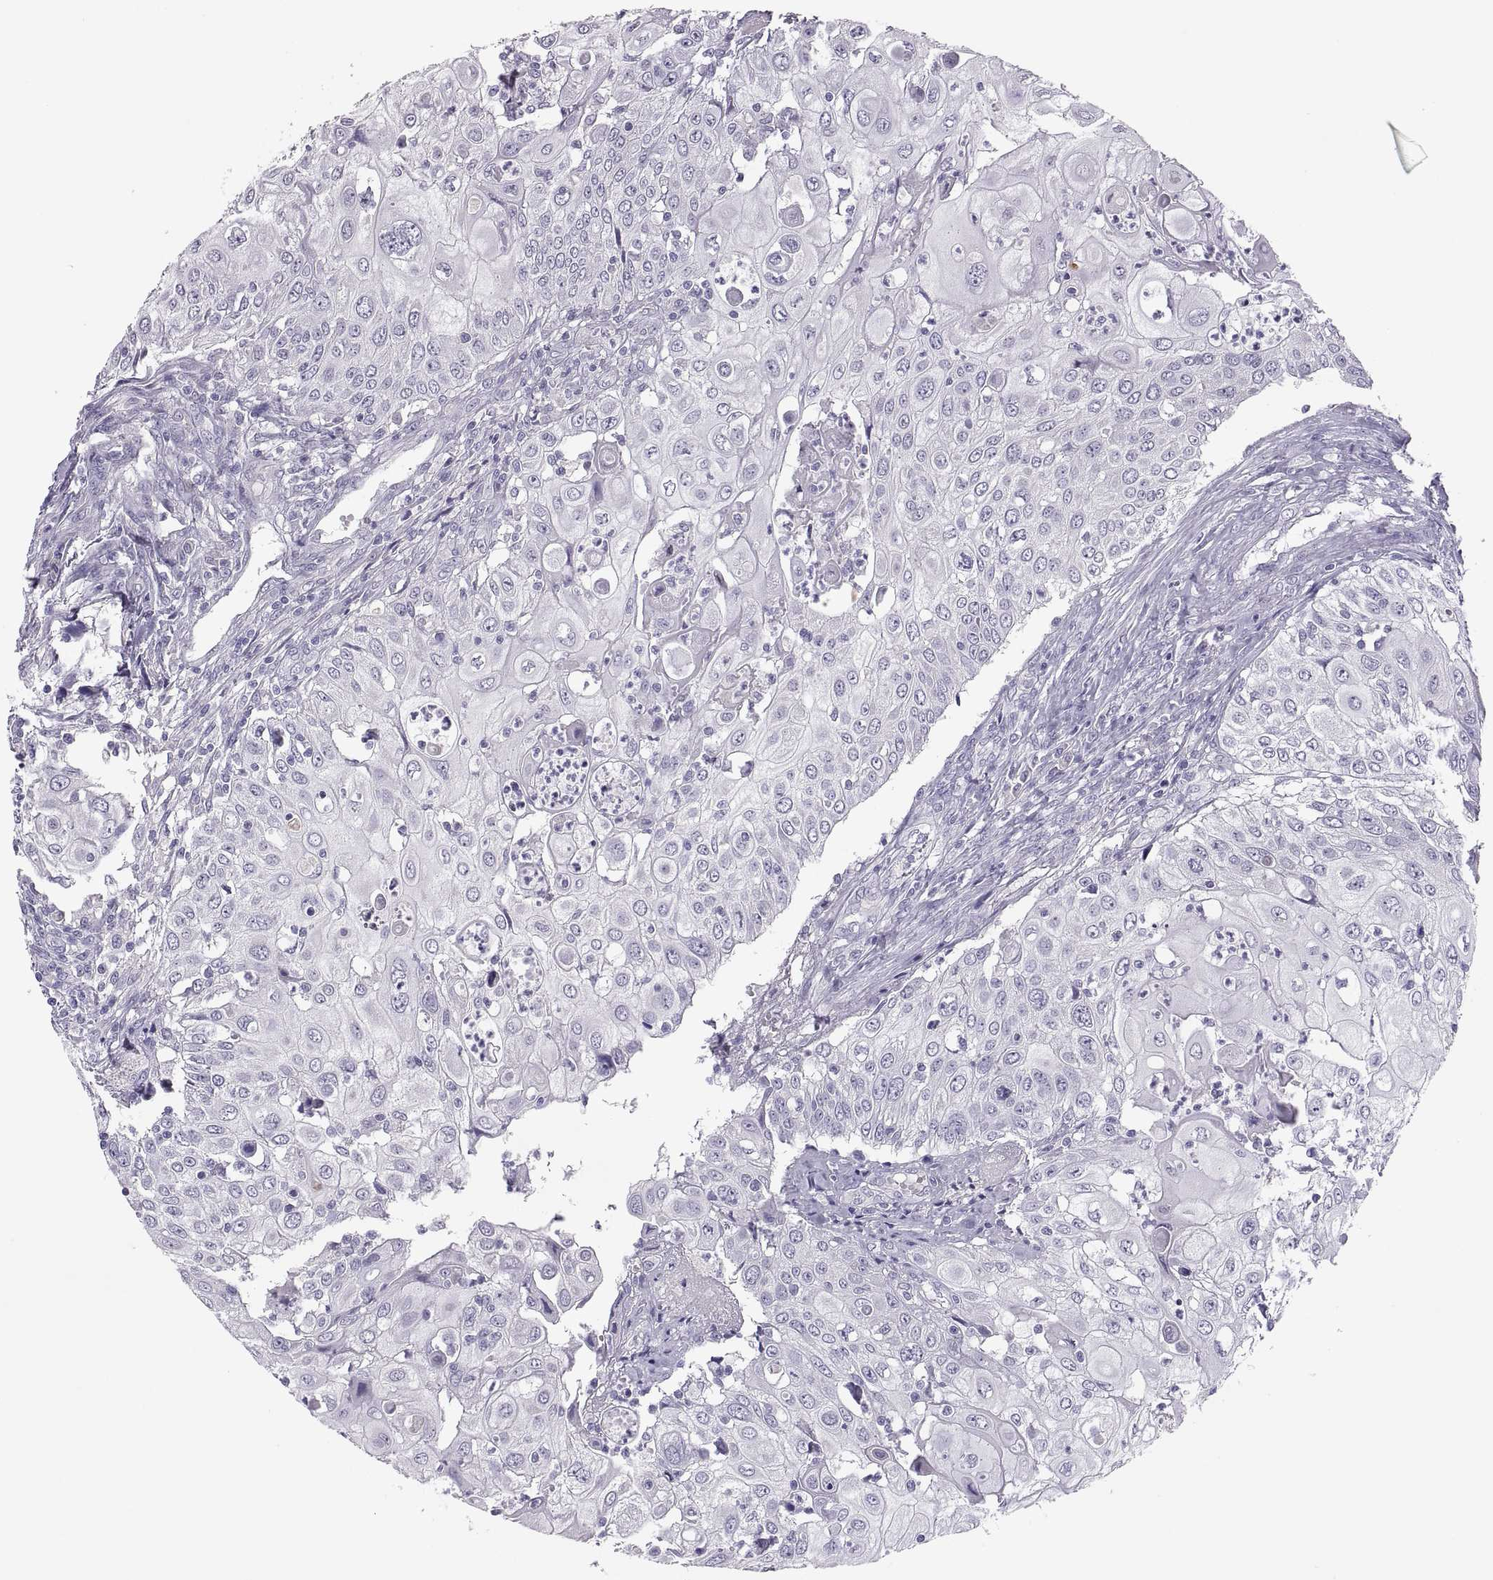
{"staining": {"intensity": "negative", "quantity": "none", "location": "none"}, "tissue": "urothelial cancer", "cell_type": "Tumor cells", "image_type": "cancer", "snomed": [{"axis": "morphology", "description": "Urothelial carcinoma, High grade"}, {"axis": "topography", "description": "Urinary bladder"}], "caption": "An immunohistochemistry image of high-grade urothelial carcinoma is shown. There is no staining in tumor cells of high-grade urothelial carcinoma.", "gene": "TBX19", "patient": {"sex": "female", "age": 79}}